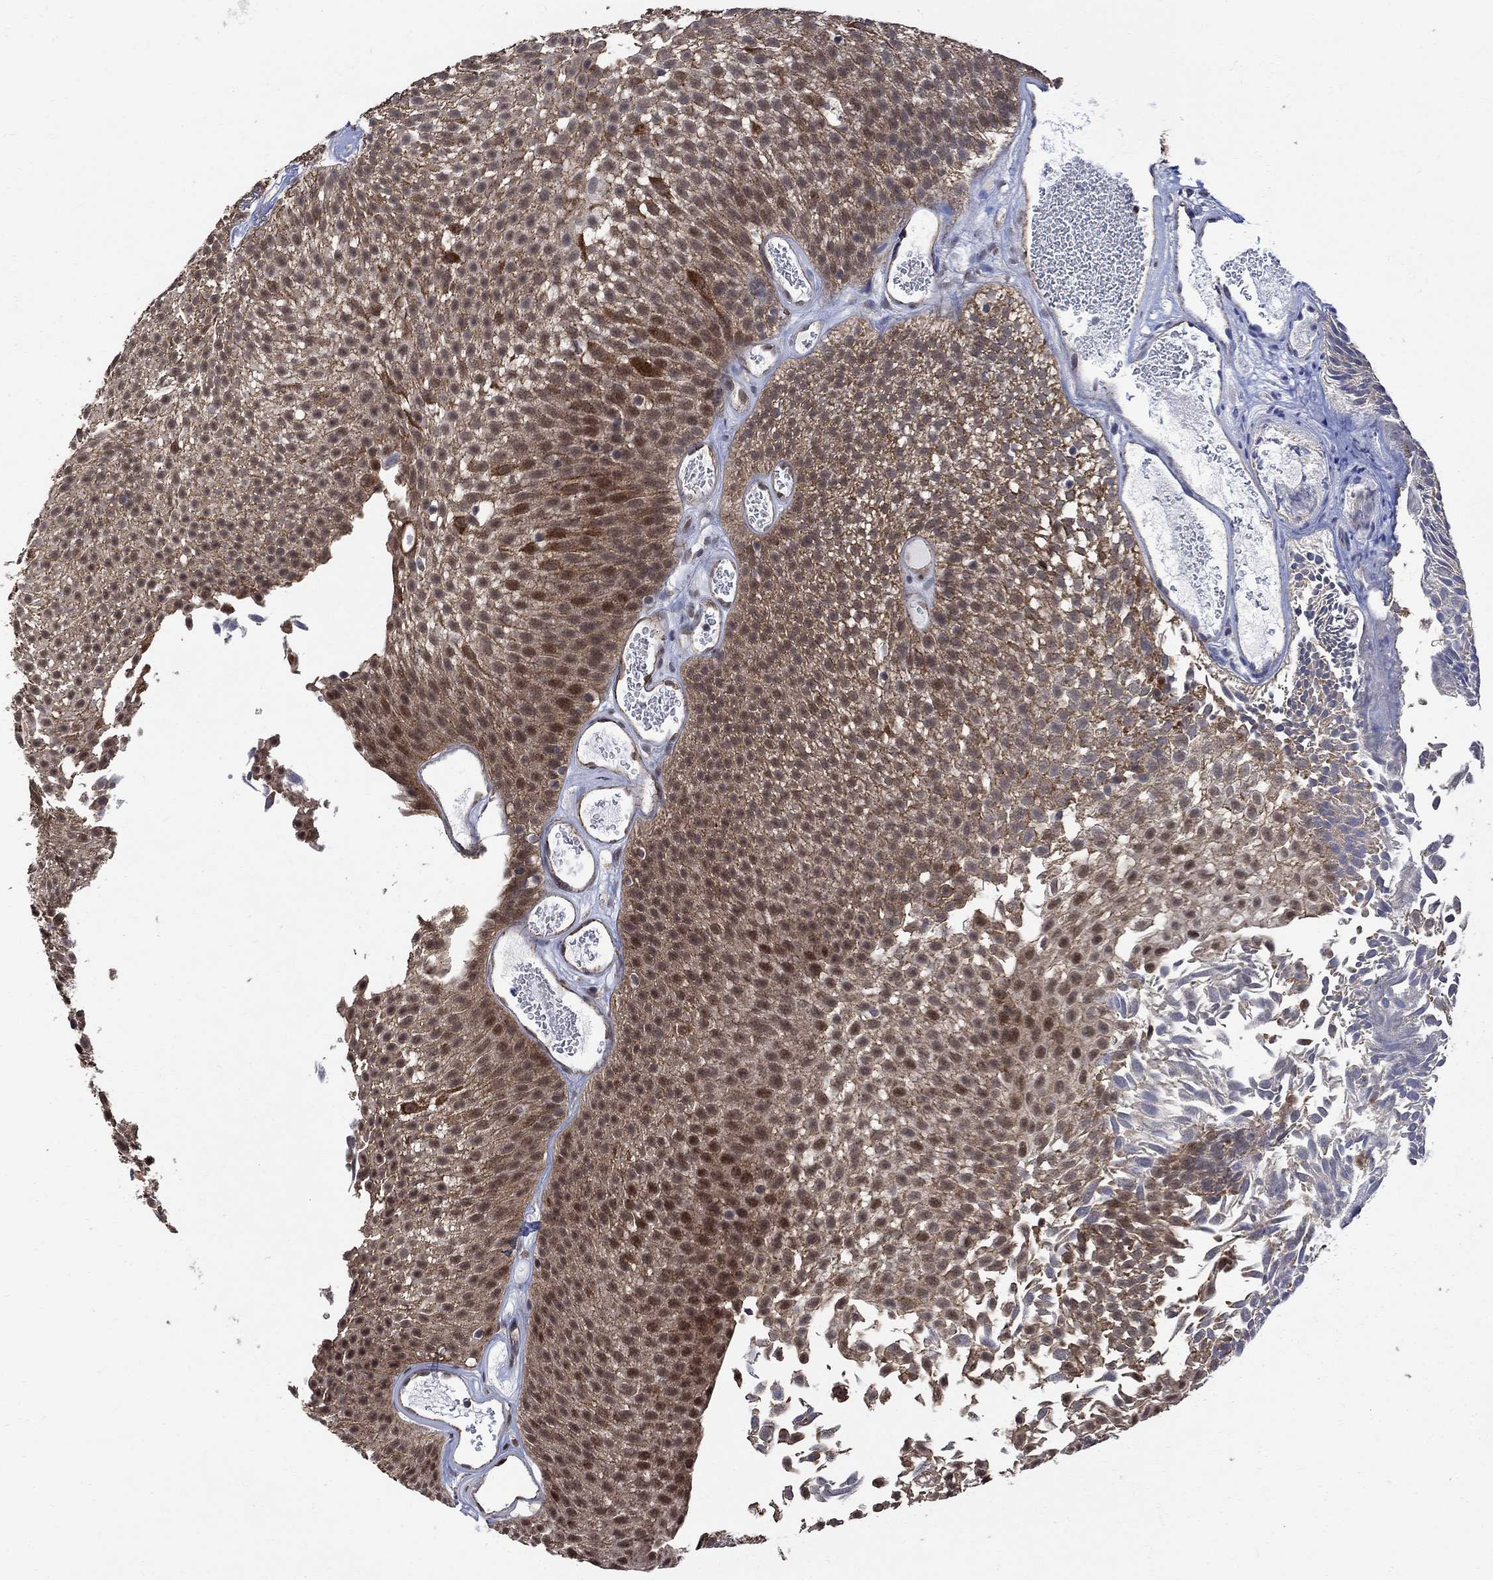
{"staining": {"intensity": "moderate", "quantity": "25%-75%", "location": "cytoplasmic/membranous,nuclear"}, "tissue": "urothelial cancer", "cell_type": "Tumor cells", "image_type": "cancer", "snomed": [{"axis": "morphology", "description": "Urothelial carcinoma, Low grade"}, {"axis": "topography", "description": "Urinary bladder"}], "caption": "High-magnification brightfield microscopy of low-grade urothelial carcinoma stained with DAB (3,3'-diaminobenzidine) (brown) and counterstained with hematoxylin (blue). tumor cells exhibit moderate cytoplasmic/membranous and nuclear positivity is present in approximately25%-75% of cells. (IHC, brightfield microscopy, high magnification).", "gene": "ANKRA2", "patient": {"sex": "male", "age": 52}}